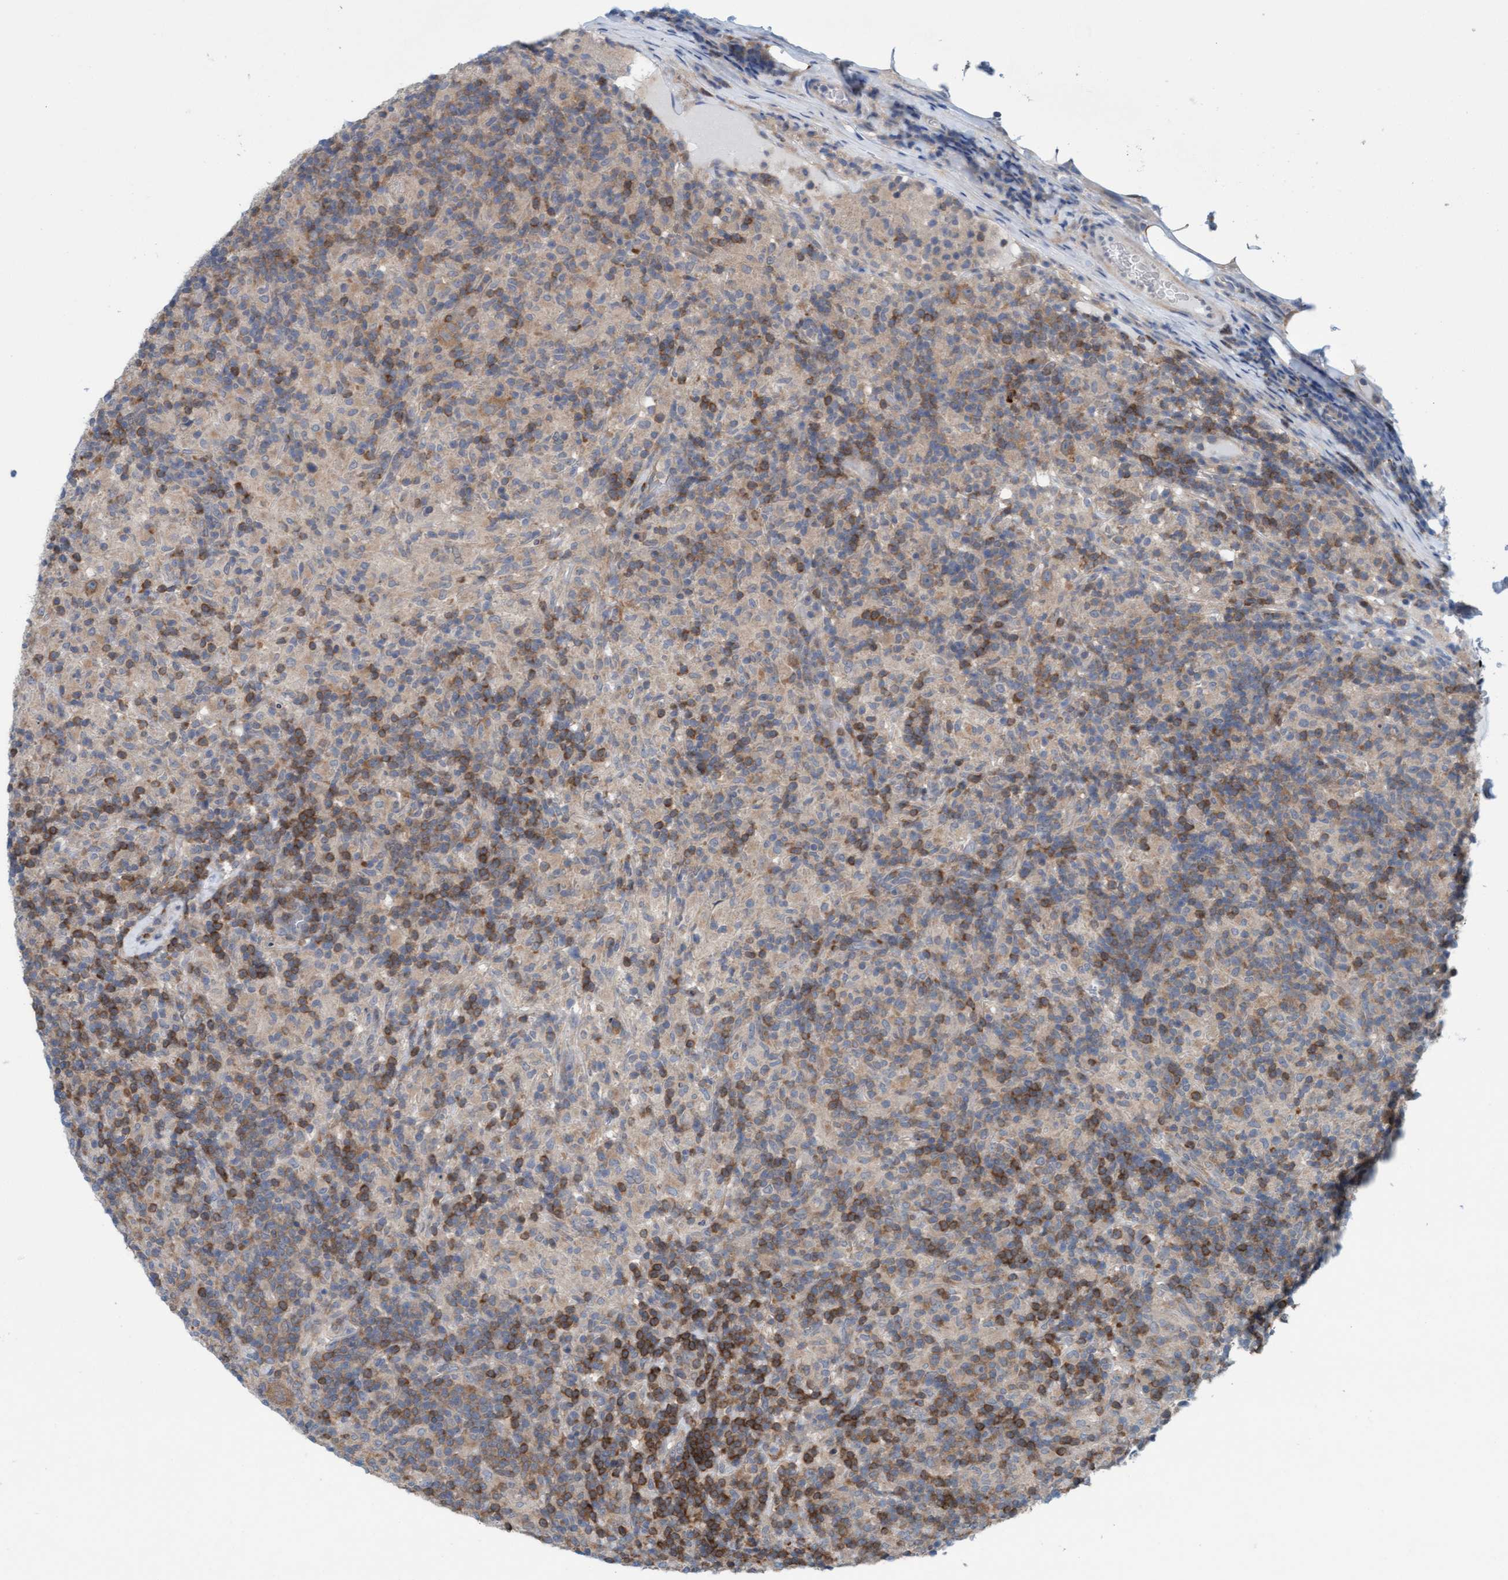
{"staining": {"intensity": "moderate", "quantity": ">75%", "location": "cytoplasmic/membranous"}, "tissue": "lymphoma", "cell_type": "Tumor cells", "image_type": "cancer", "snomed": [{"axis": "morphology", "description": "Hodgkin's disease, NOS"}, {"axis": "topography", "description": "Lymph node"}], "caption": "Tumor cells exhibit medium levels of moderate cytoplasmic/membranous positivity in approximately >75% of cells in Hodgkin's disease. Ihc stains the protein of interest in brown and the nuclei are stained blue.", "gene": "KLHL25", "patient": {"sex": "male", "age": 70}}